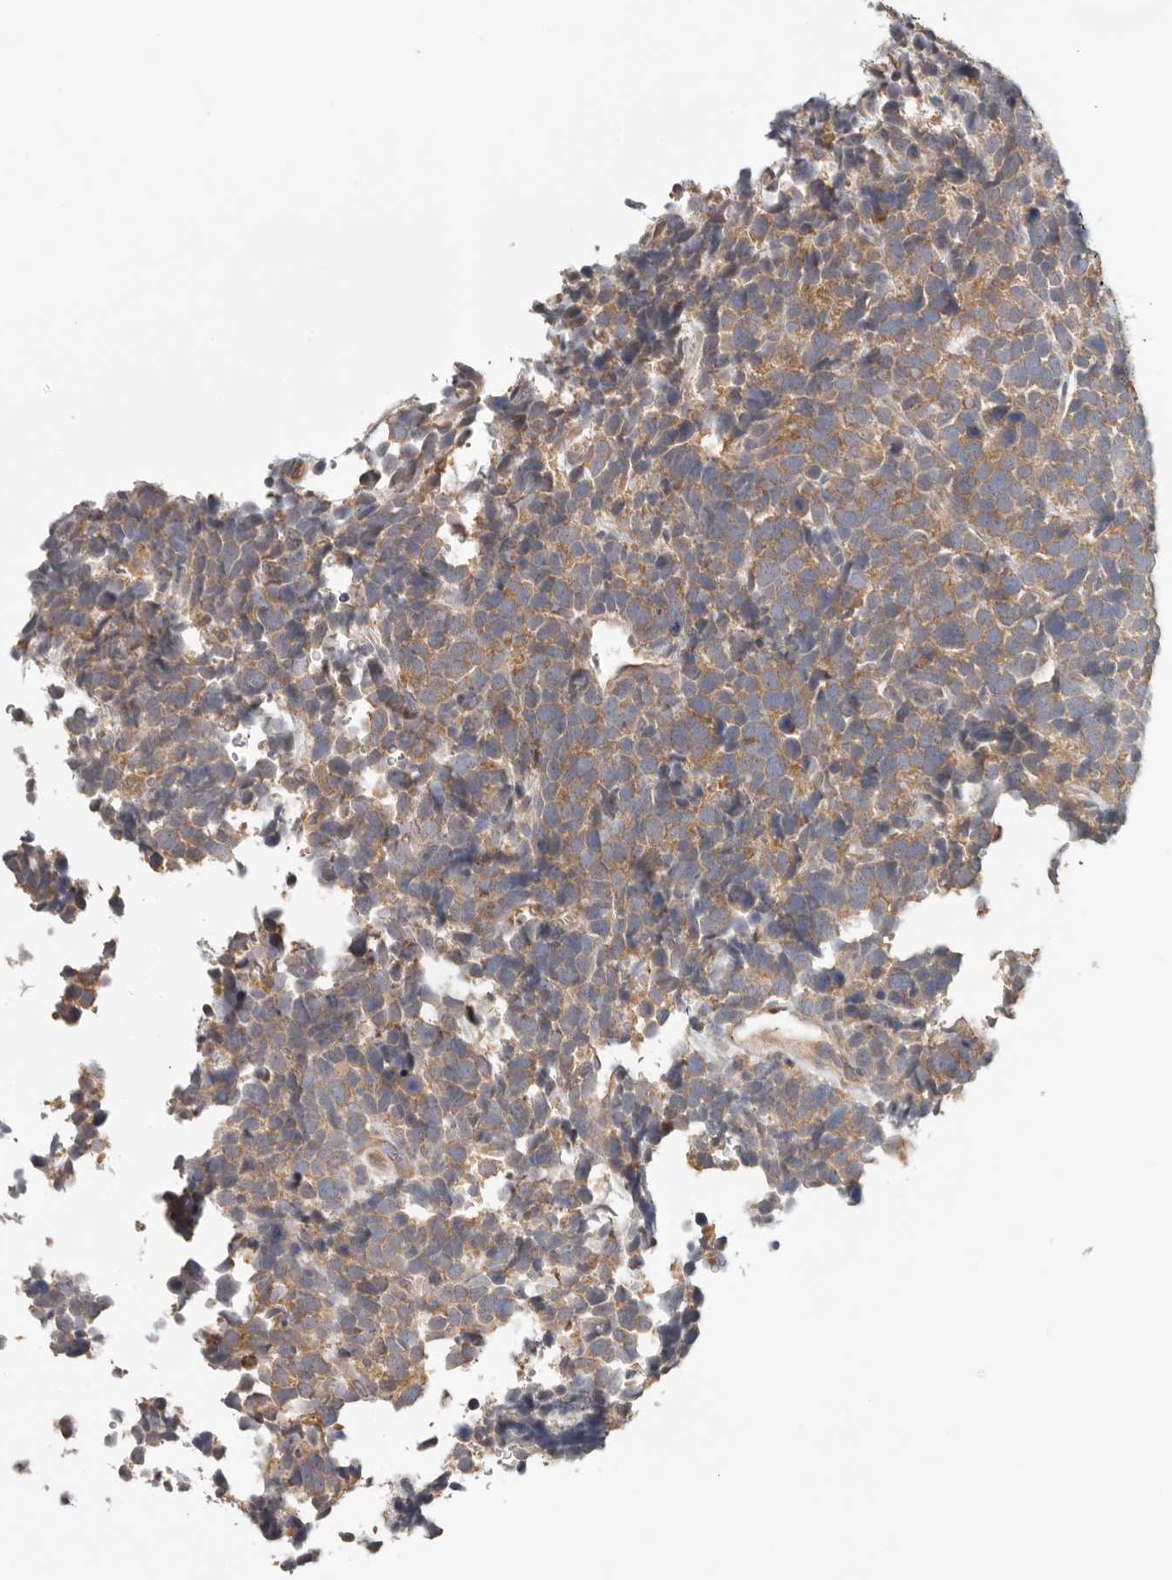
{"staining": {"intensity": "moderate", "quantity": ">75%", "location": "cytoplasmic/membranous"}, "tissue": "urothelial cancer", "cell_type": "Tumor cells", "image_type": "cancer", "snomed": [{"axis": "morphology", "description": "Urothelial carcinoma, High grade"}, {"axis": "topography", "description": "Urinary bladder"}], "caption": "An immunohistochemistry (IHC) photomicrograph of neoplastic tissue is shown. Protein staining in brown highlights moderate cytoplasmic/membranous positivity in urothelial carcinoma (high-grade) within tumor cells.", "gene": "PPP1R42", "patient": {"sex": "female", "age": 82}}